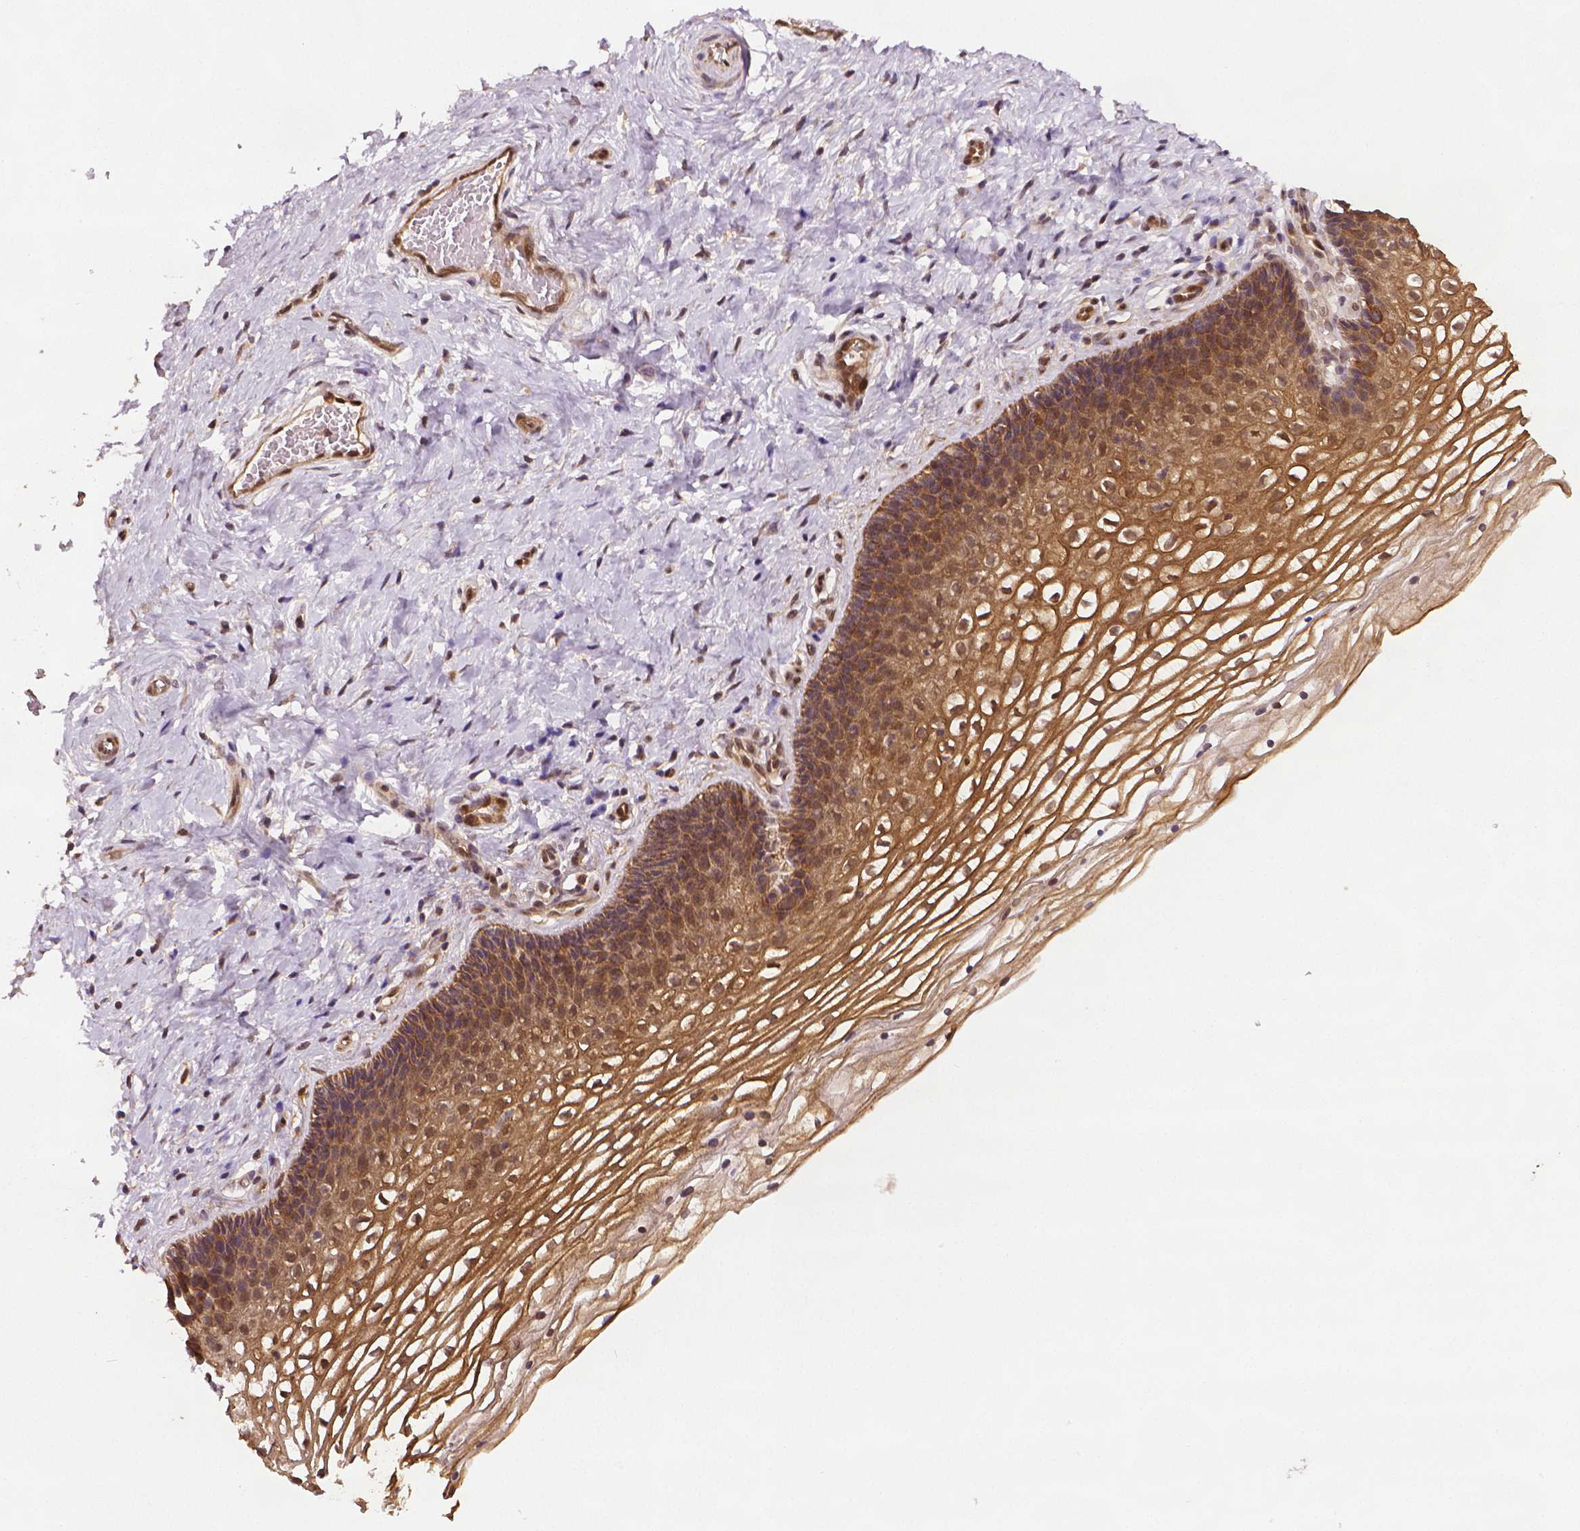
{"staining": {"intensity": "strong", "quantity": ">75%", "location": "cytoplasmic/membranous,nuclear"}, "tissue": "cervix", "cell_type": "Glandular cells", "image_type": "normal", "snomed": [{"axis": "morphology", "description": "Normal tissue, NOS"}, {"axis": "topography", "description": "Cervix"}], "caption": "A photomicrograph of human cervix stained for a protein shows strong cytoplasmic/membranous,nuclear brown staining in glandular cells.", "gene": "STAT3", "patient": {"sex": "female", "age": 34}}